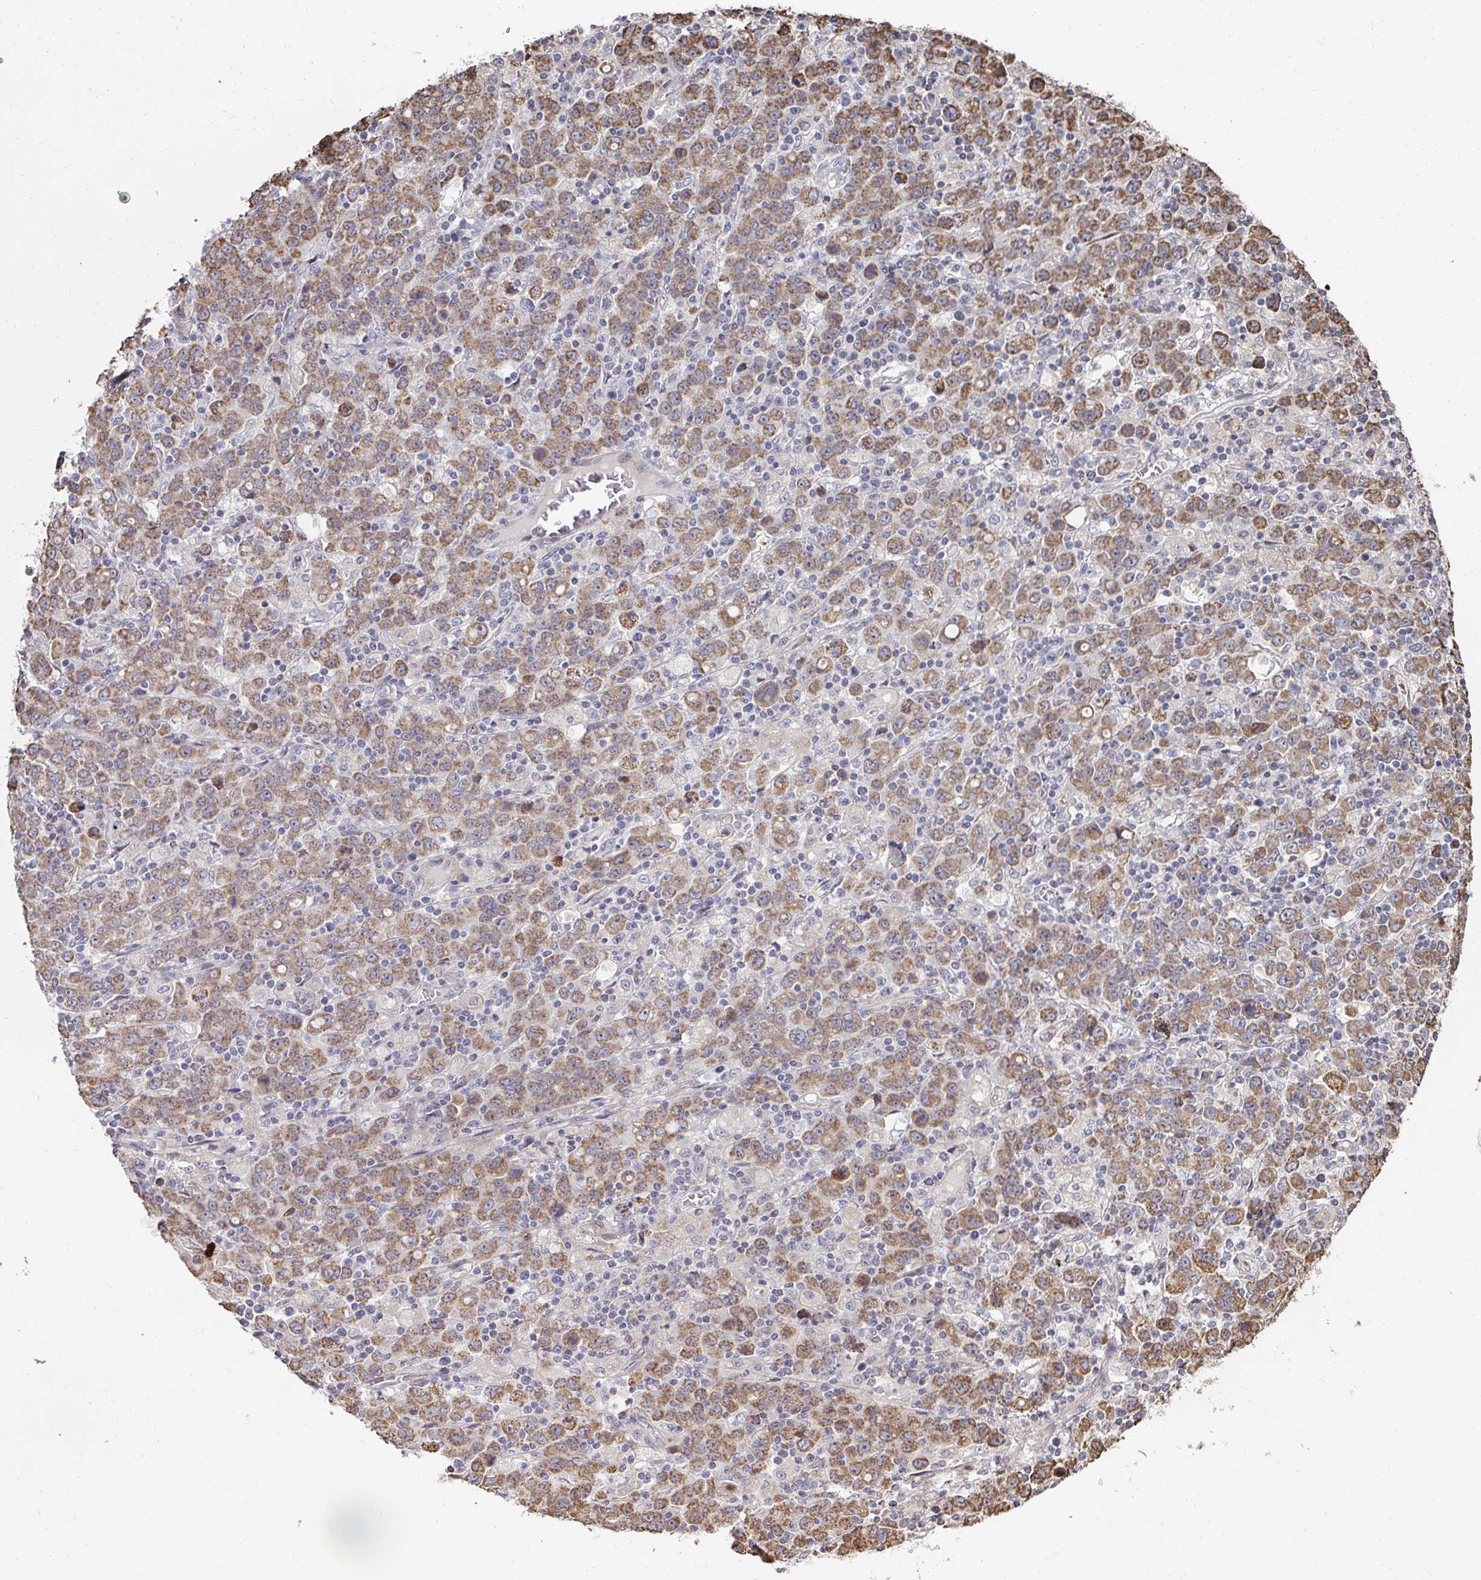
{"staining": {"intensity": "moderate", "quantity": ">75%", "location": "cytoplasmic/membranous"}, "tissue": "stomach cancer", "cell_type": "Tumor cells", "image_type": "cancer", "snomed": [{"axis": "morphology", "description": "Adenocarcinoma, NOS"}, {"axis": "topography", "description": "Stomach, upper"}], "caption": "IHC staining of adenocarcinoma (stomach), which reveals medium levels of moderate cytoplasmic/membranous positivity in about >75% of tumor cells indicating moderate cytoplasmic/membranous protein positivity. The staining was performed using DAB (3,3'-diaminobenzidine) (brown) for protein detection and nuclei were counterstained in hematoxylin (blue).", "gene": "AGTPBP1", "patient": {"sex": "male", "age": 69}}